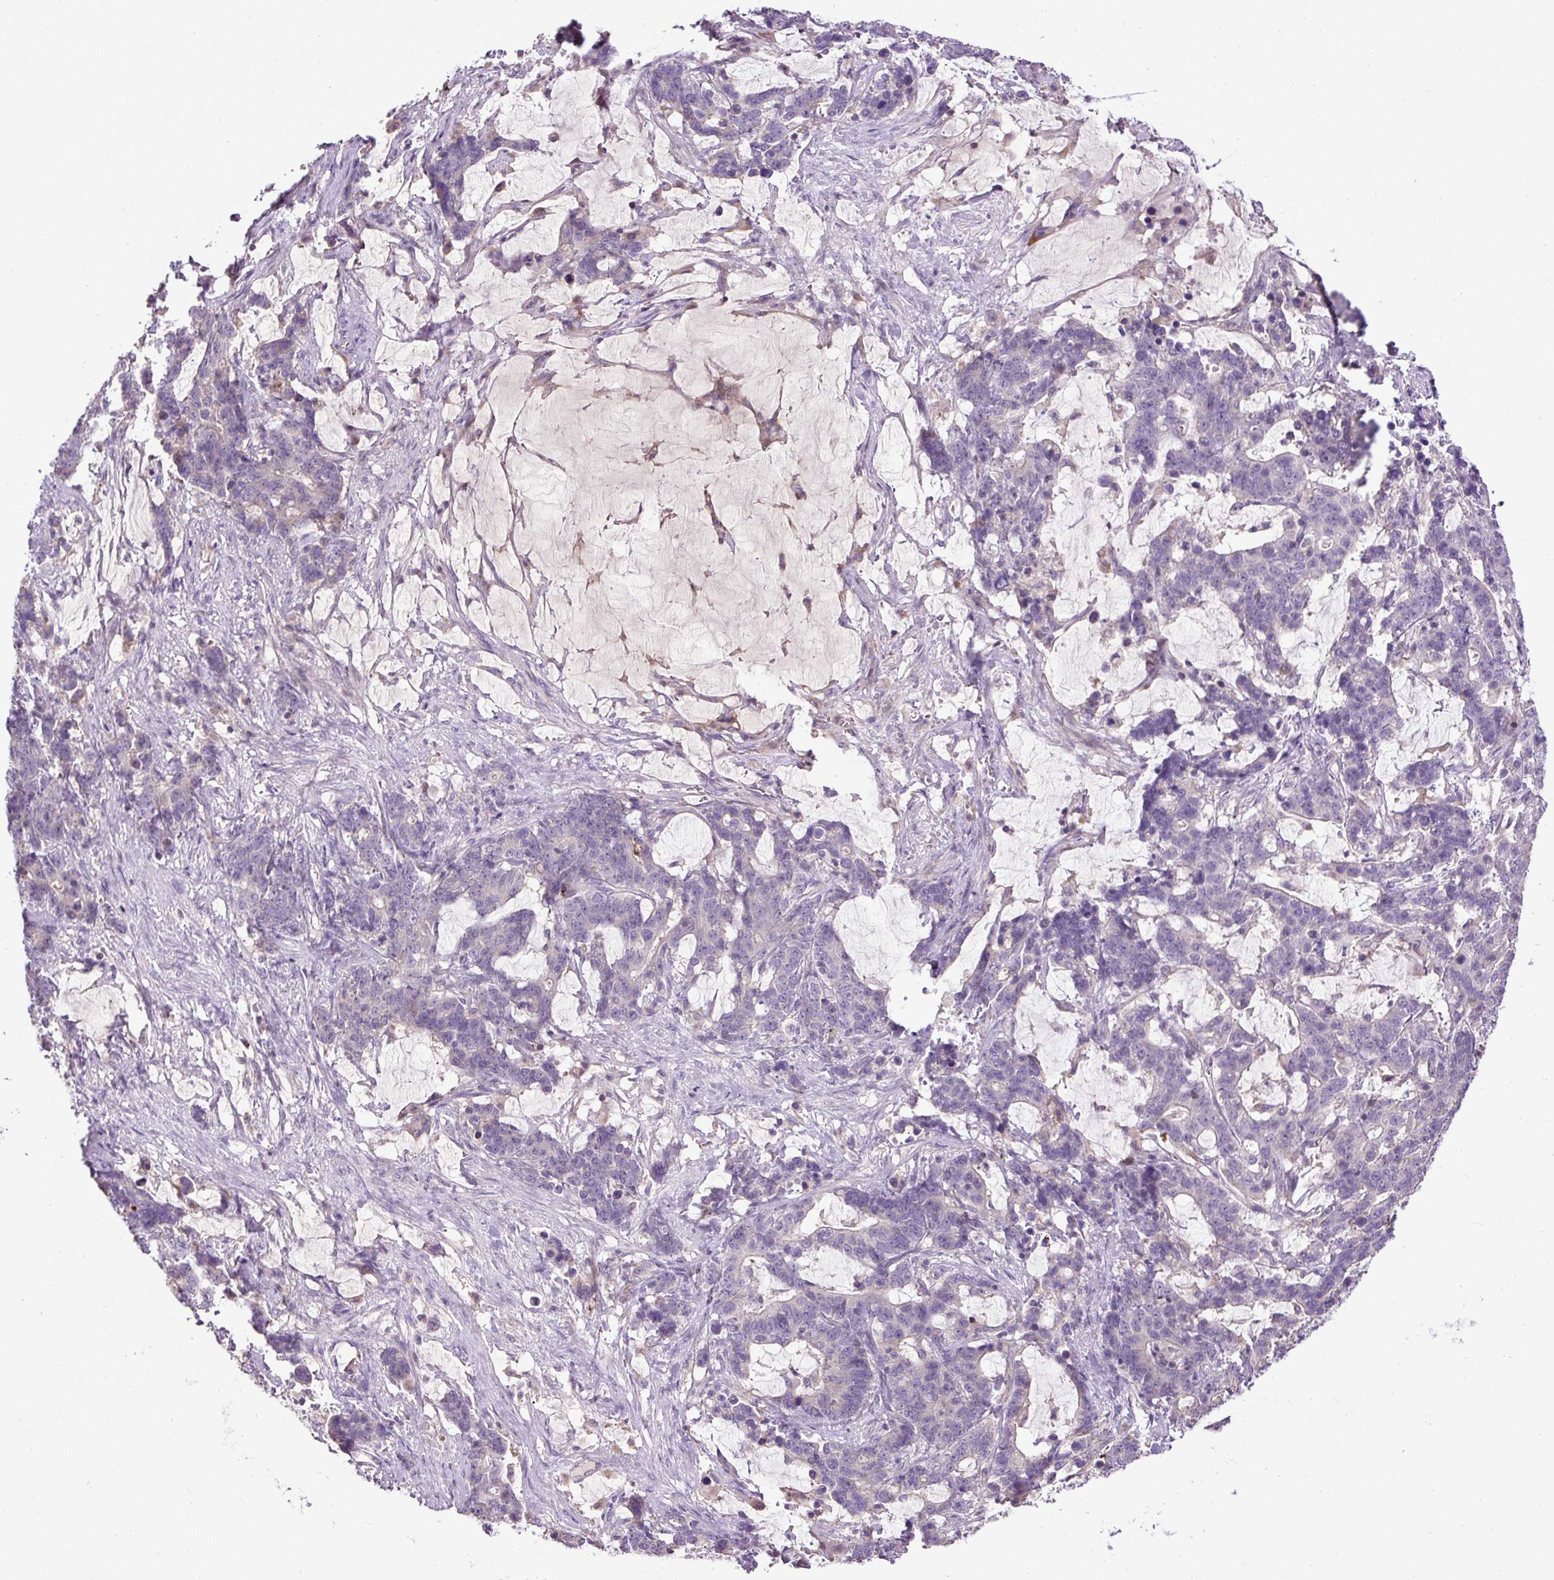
{"staining": {"intensity": "negative", "quantity": "none", "location": "none"}, "tissue": "stomach cancer", "cell_type": "Tumor cells", "image_type": "cancer", "snomed": [{"axis": "morphology", "description": "Normal tissue, NOS"}, {"axis": "morphology", "description": "Adenocarcinoma, NOS"}, {"axis": "topography", "description": "Stomach"}], "caption": "This is a histopathology image of immunohistochemistry (IHC) staining of stomach adenocarcinoma, which shows no positivity in tumor cells.", "gene": "CXCL13", "patient": {"sex": "female", "age": 64}}